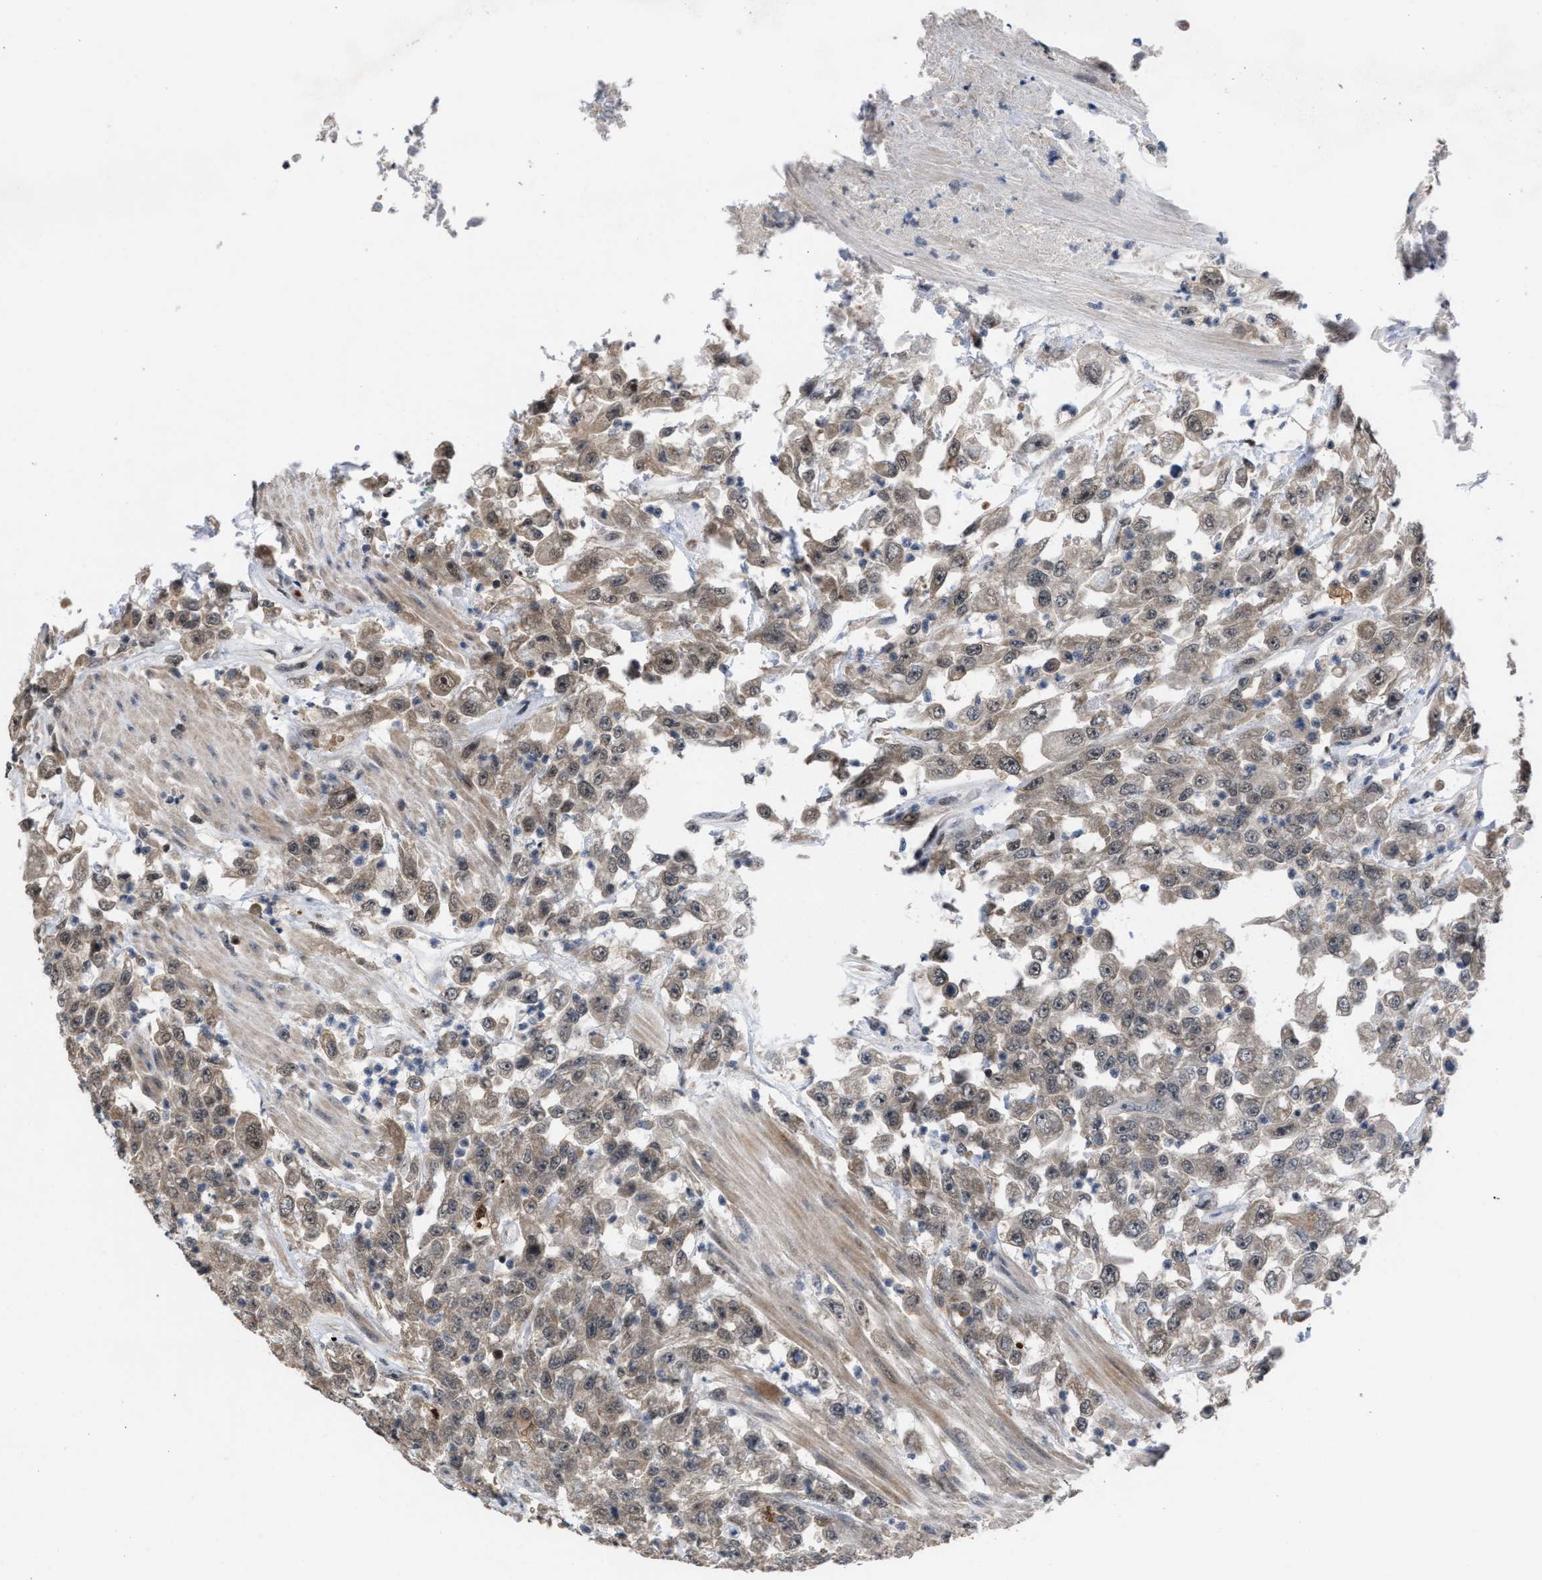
{"staining": {"intensity": "weak", "quantity": ">75%", "location": "cytoplasmic/membranous"}, "tissue": "urothelial cancer", "cell_type": "Tumor cells", "image_type": "cancer", "snomed": [{"axis": "morphology", "description": "Urothelial carcinoma, High grade"}, {"axis": "topography", "description": "Urinary bladder"}], "caption": "A histopathology image of urothelial cancer stained for a protein displays weak cytoplasmic/membranous brown staining in tumor cells.", "gene": "C9orf78", "patient": {"sex": "male", "age": 46}}